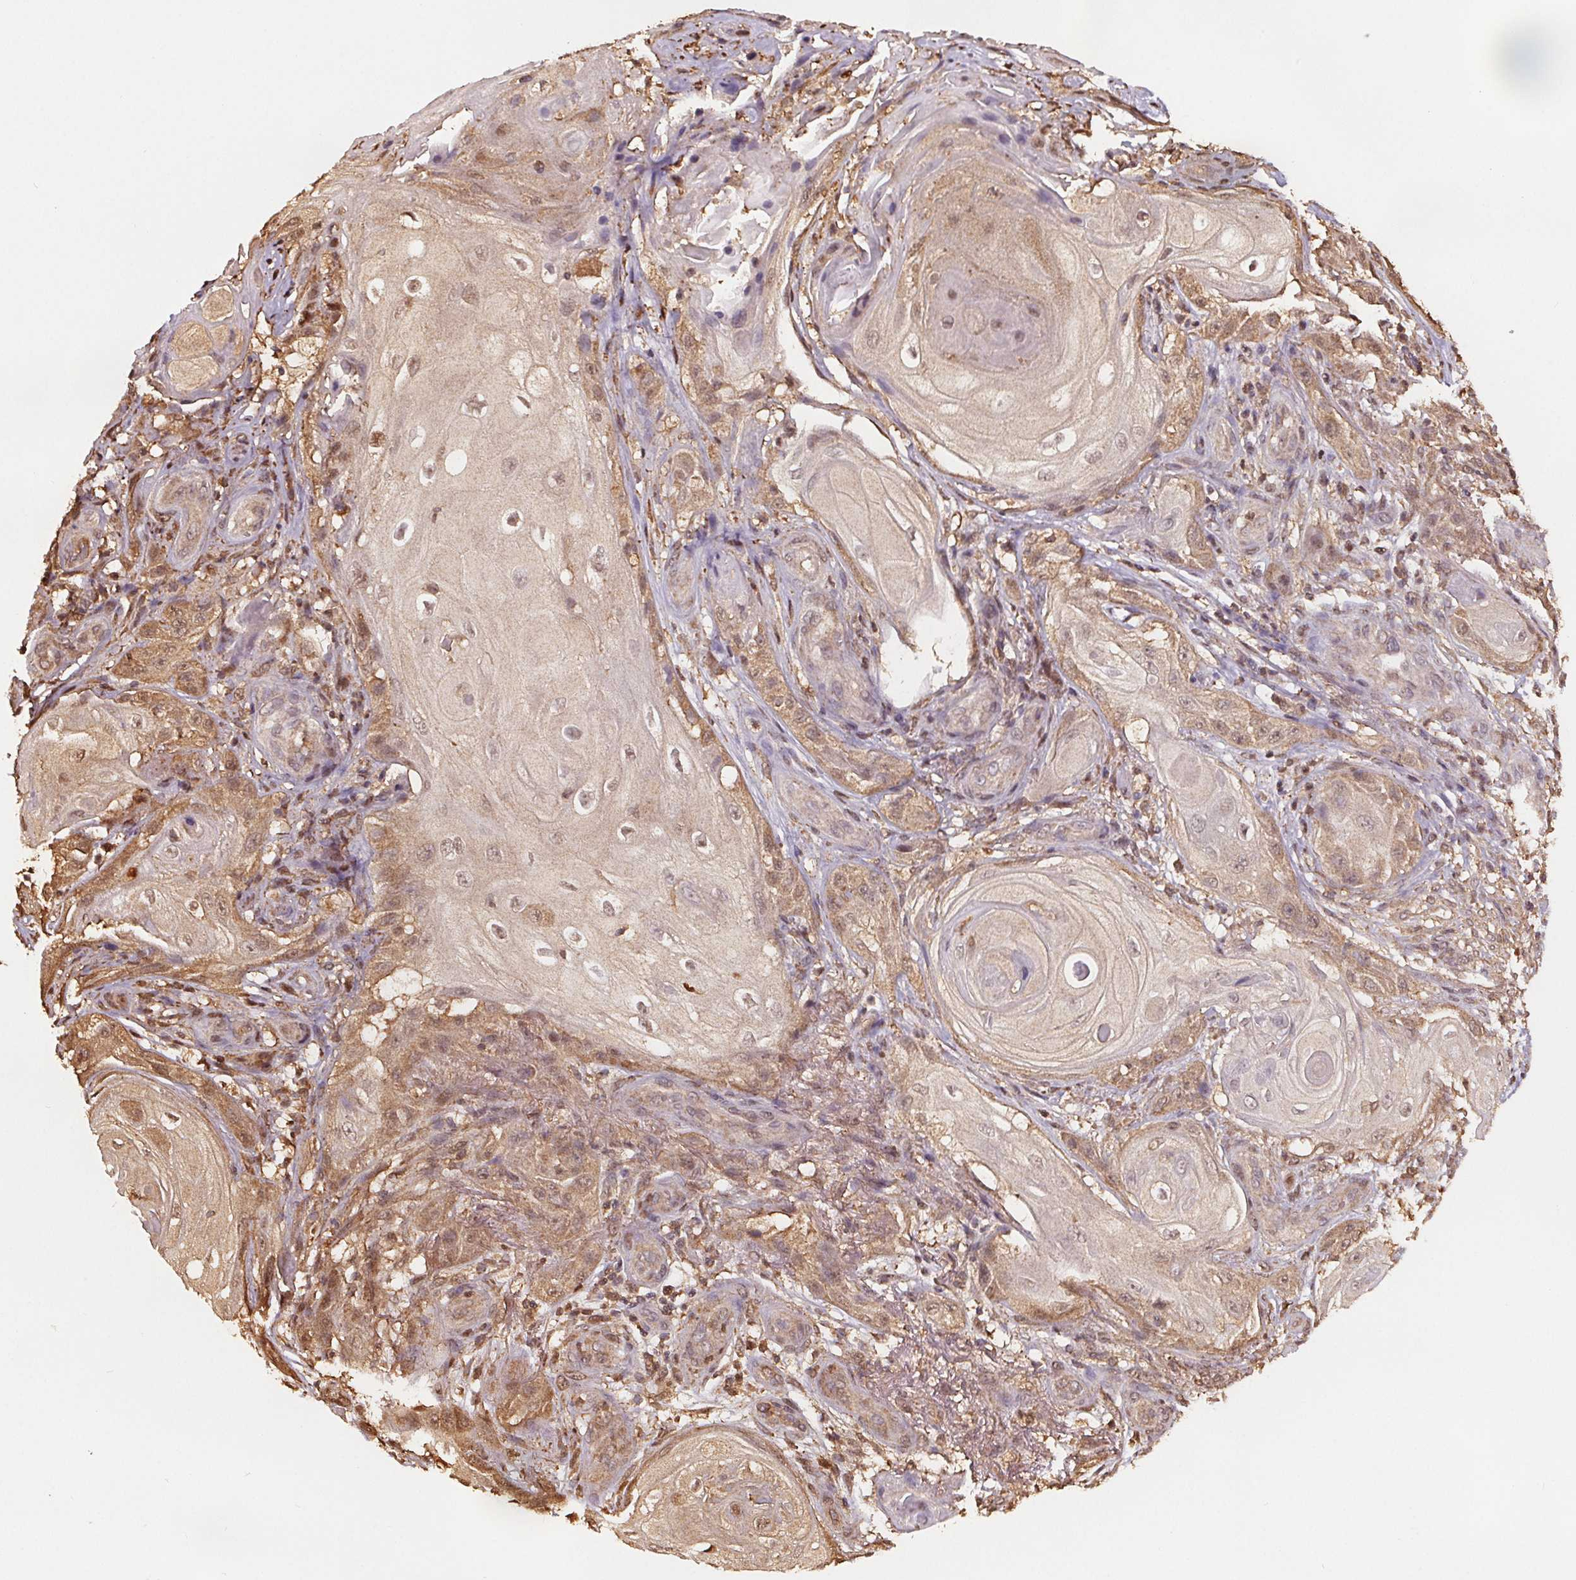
{"staining": {"intensity": "moderate", "quantity": ">75%", "location": "cytoplasmic/membranous,nuclear"}, "tissue": "skin cancer", "cell_type": "Tumor cells", "image_type": "cancer", "snomed": [{"axis": "morphology", "description": "Squamous cell carcinoma, NOS"}, {"axis": "topography", "description": "Skin"}], "caption": "A micrograph showing moderate cytoplasmic/membranous and nuclear staining in approximately >75% of tumor cells in squamous cell carcinoma (skin), as visualized by brown immunohistochemical staining.", "gene": "ENO1", "patient": {"sex": "male", "age": 62}}